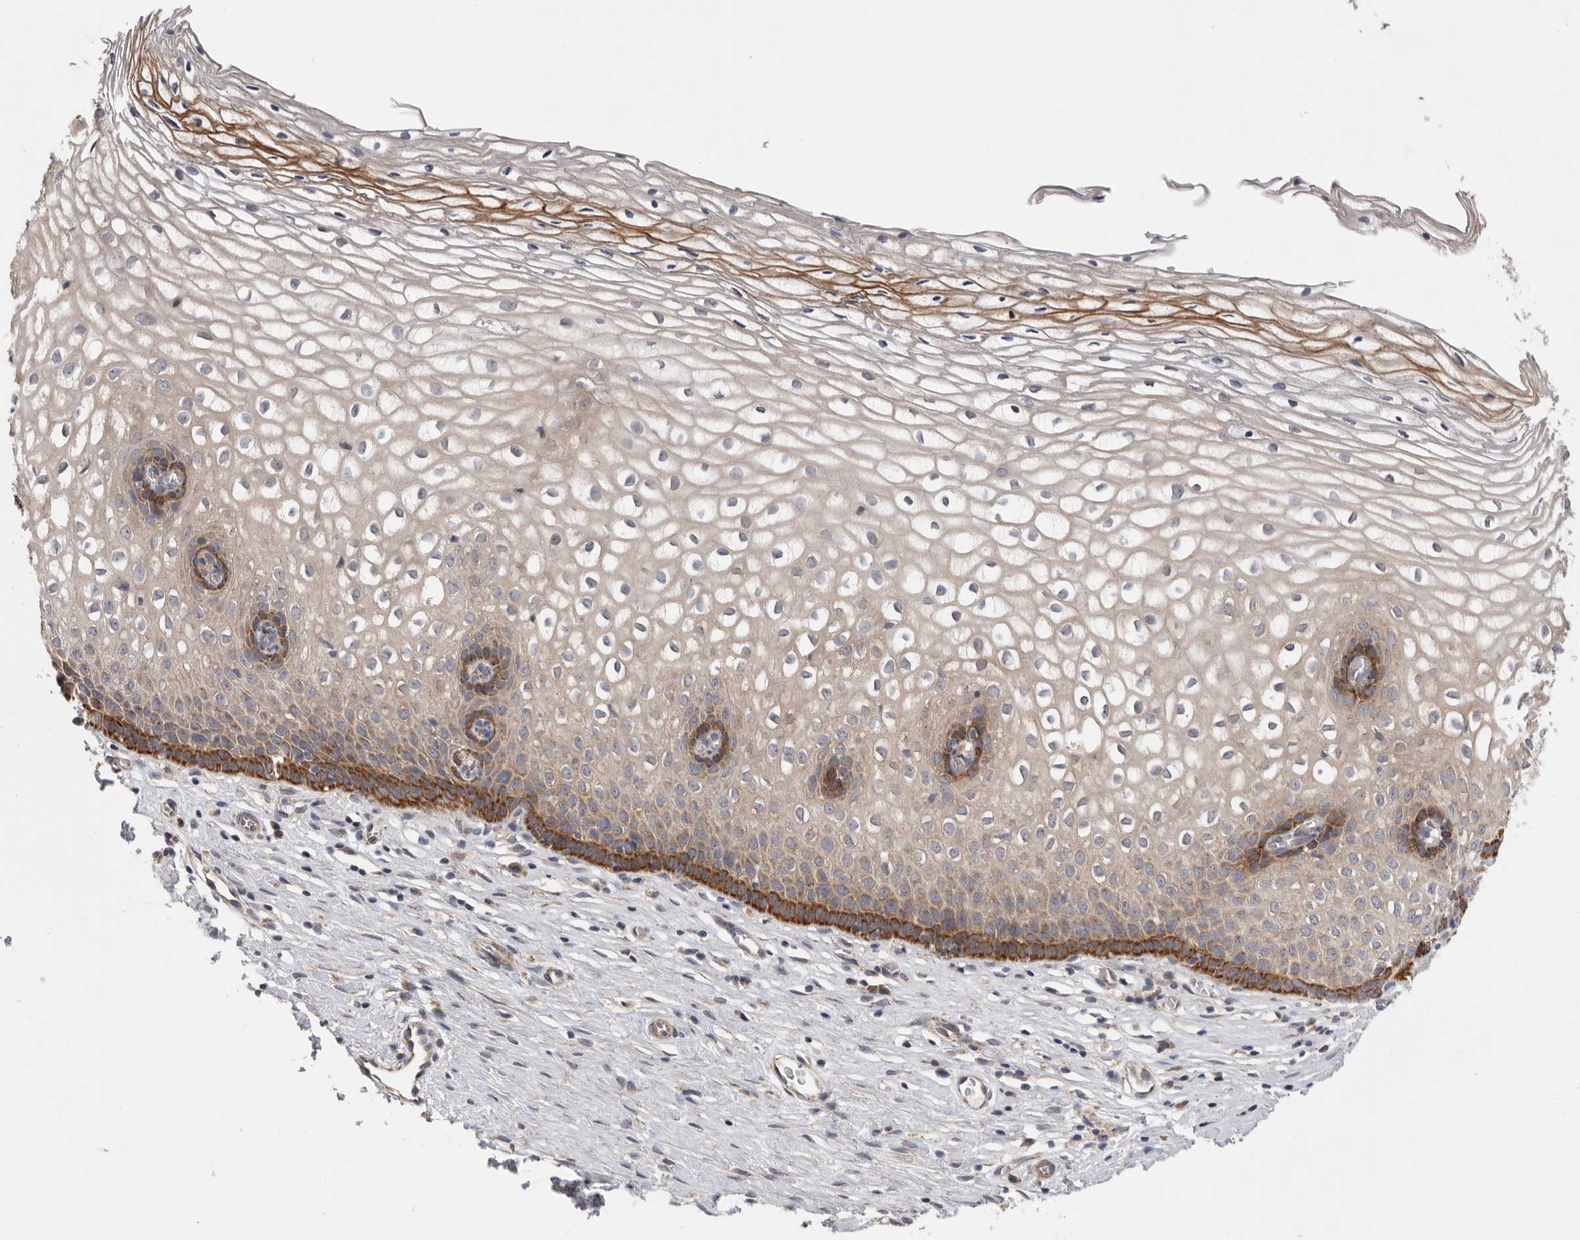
{"staining": {"intensity": "weak", "quantity": "<25%", "location": "cytoplasmic/membranous"}, "tissue": "cervix", "cell_type": "Glandular cells", "image_type": "normal", "snomed": [{"axis": "morphology", "description": "Normal tissue, NOS"}, {"axis": "topography", "description": "Cervix"}], "caption": "This histopathology image is of benign cervix stained with IHC to label a protein in brown with the nuclei are counter-stained blue. There is no expression in glandular cells.", "gene": "MTFR1L", "patient": {"sex": "female", "age": 27}}